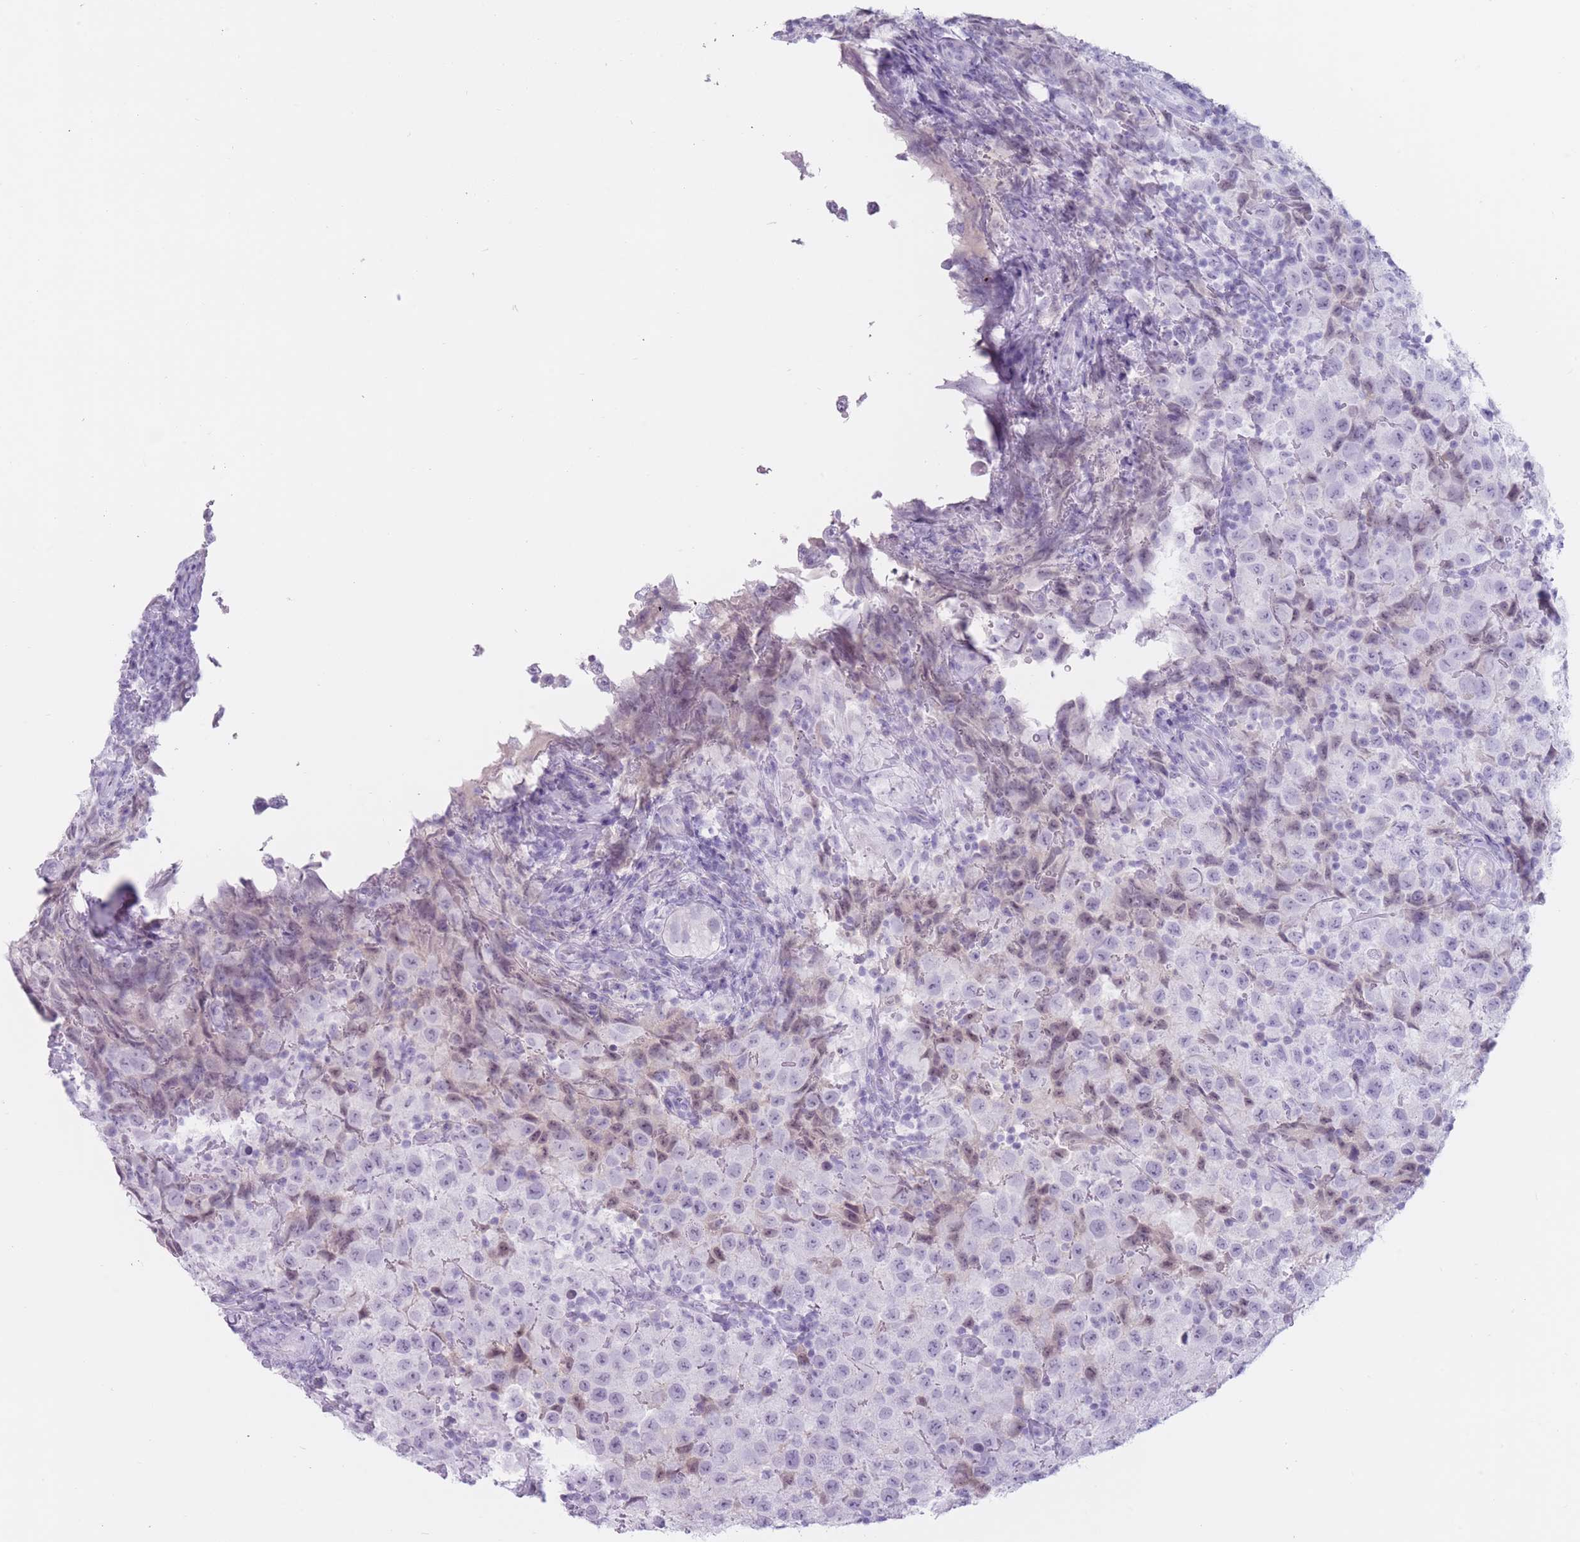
{"staining": {"intensity": "negative", "quantity": "none", "location": "none"}, "tissue": "testis cancer", "cell_type": "Tumor cells", "image_type": "cancer", "snomed": [{"axis": "morphology", "description": "Seminoma, NOS"}, {"axis": "morphology", "description": "Carcinoma, Embryonal, NOS"}, {"axis": "topography", "description": "Testis"}], "caption": "Photomicrograph shows no significant protein expression in tumor cells of testis cancer (seminoma).", "gene": "PNMA3", "patient": {"sex": "male", "age": 41}}